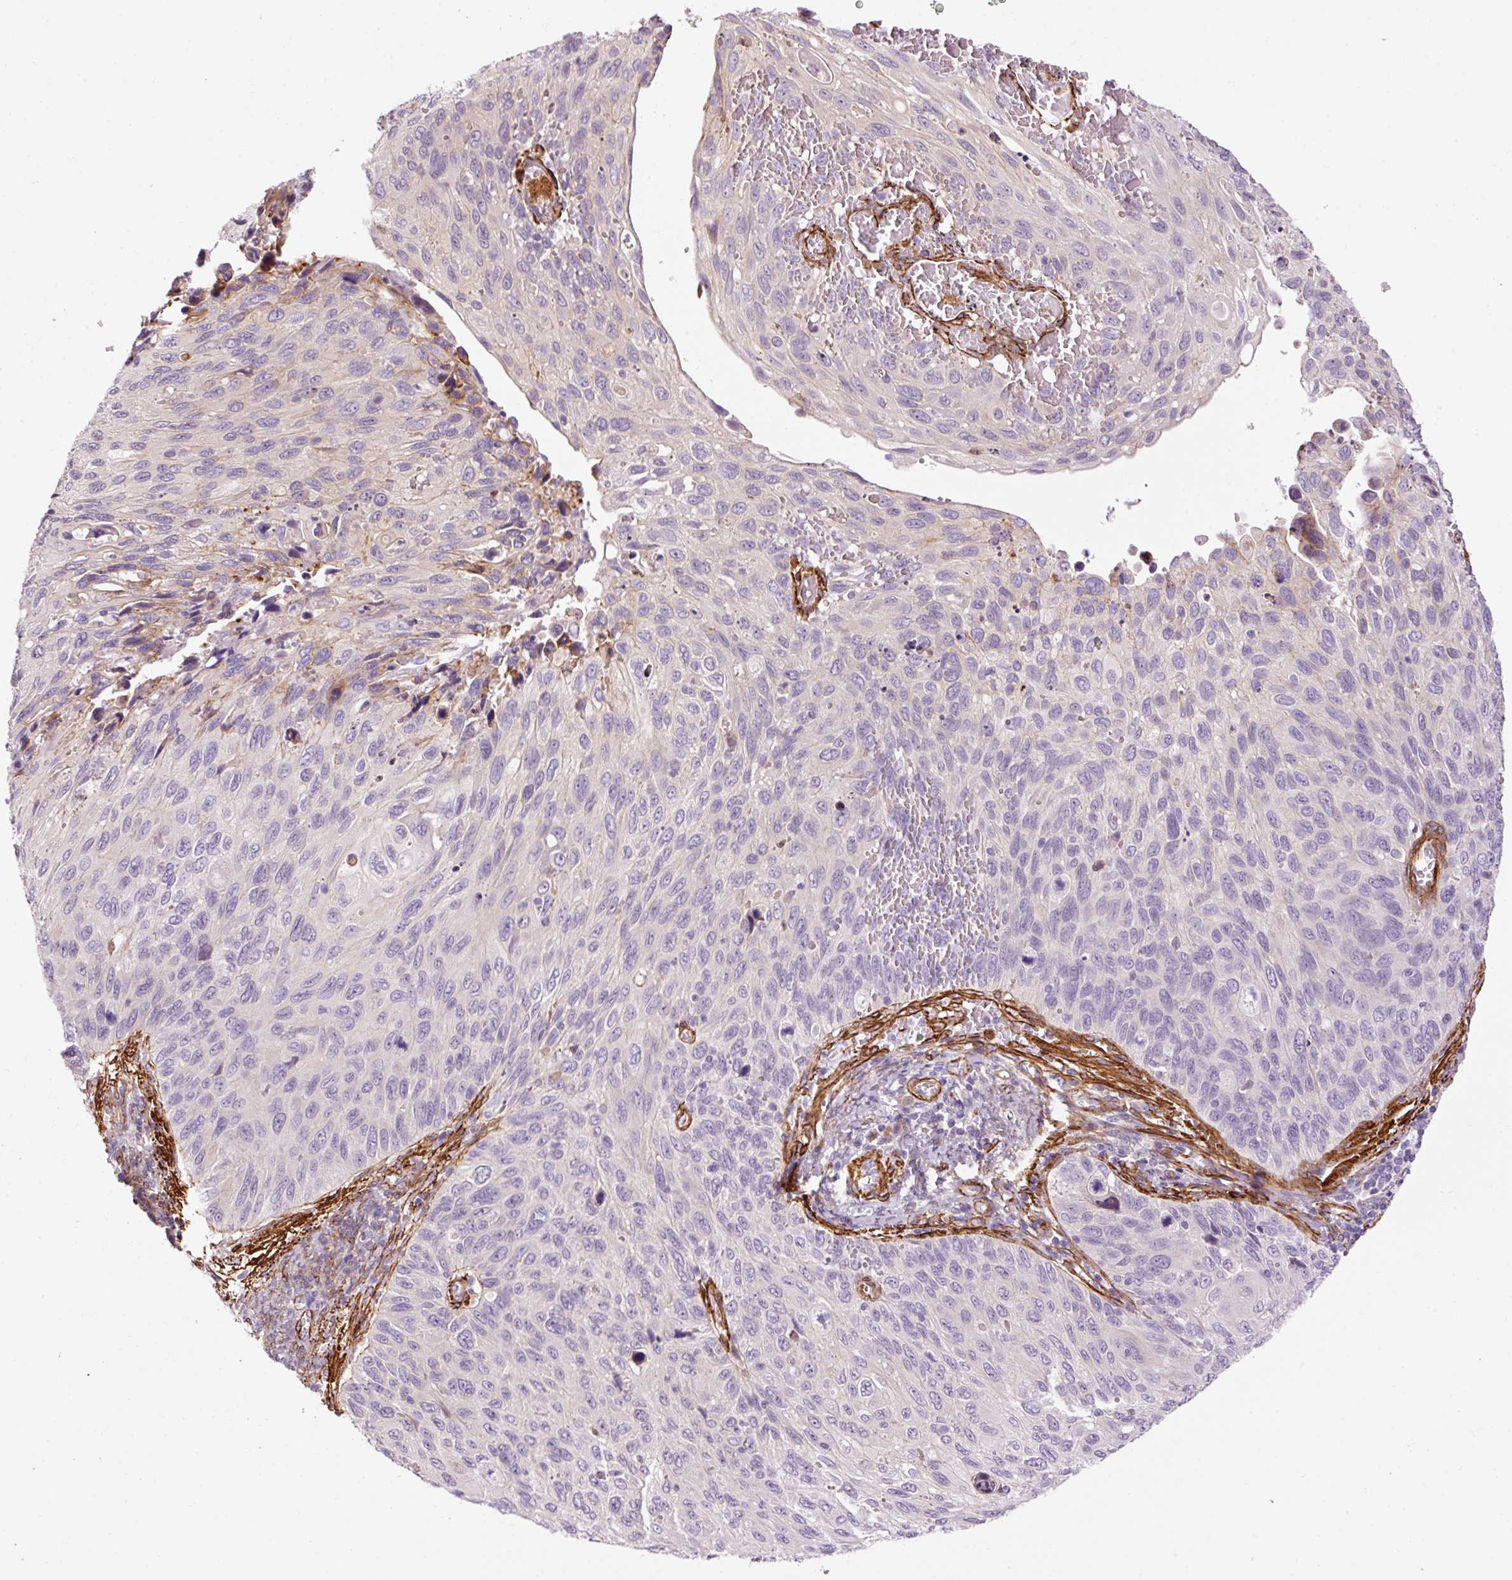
{"staining": {"intensity": "negative", "quantity": "none", "location": "none"}, "tissue": "cervical cancer", "cell_type": "Tumor cells", "image_type": "cancer", "snomed": [{"axis": "morphology", "description": "Squamous cell carcinoma, NOS"}, {"axis": "topography", "description": "Cervix"}], "caption": "Micrograph shows no significant protein positivity in tumor cells of cervical cancer.", "gene": "ANKRD20A1", "patient": {"sex": "female", "age": 70}}